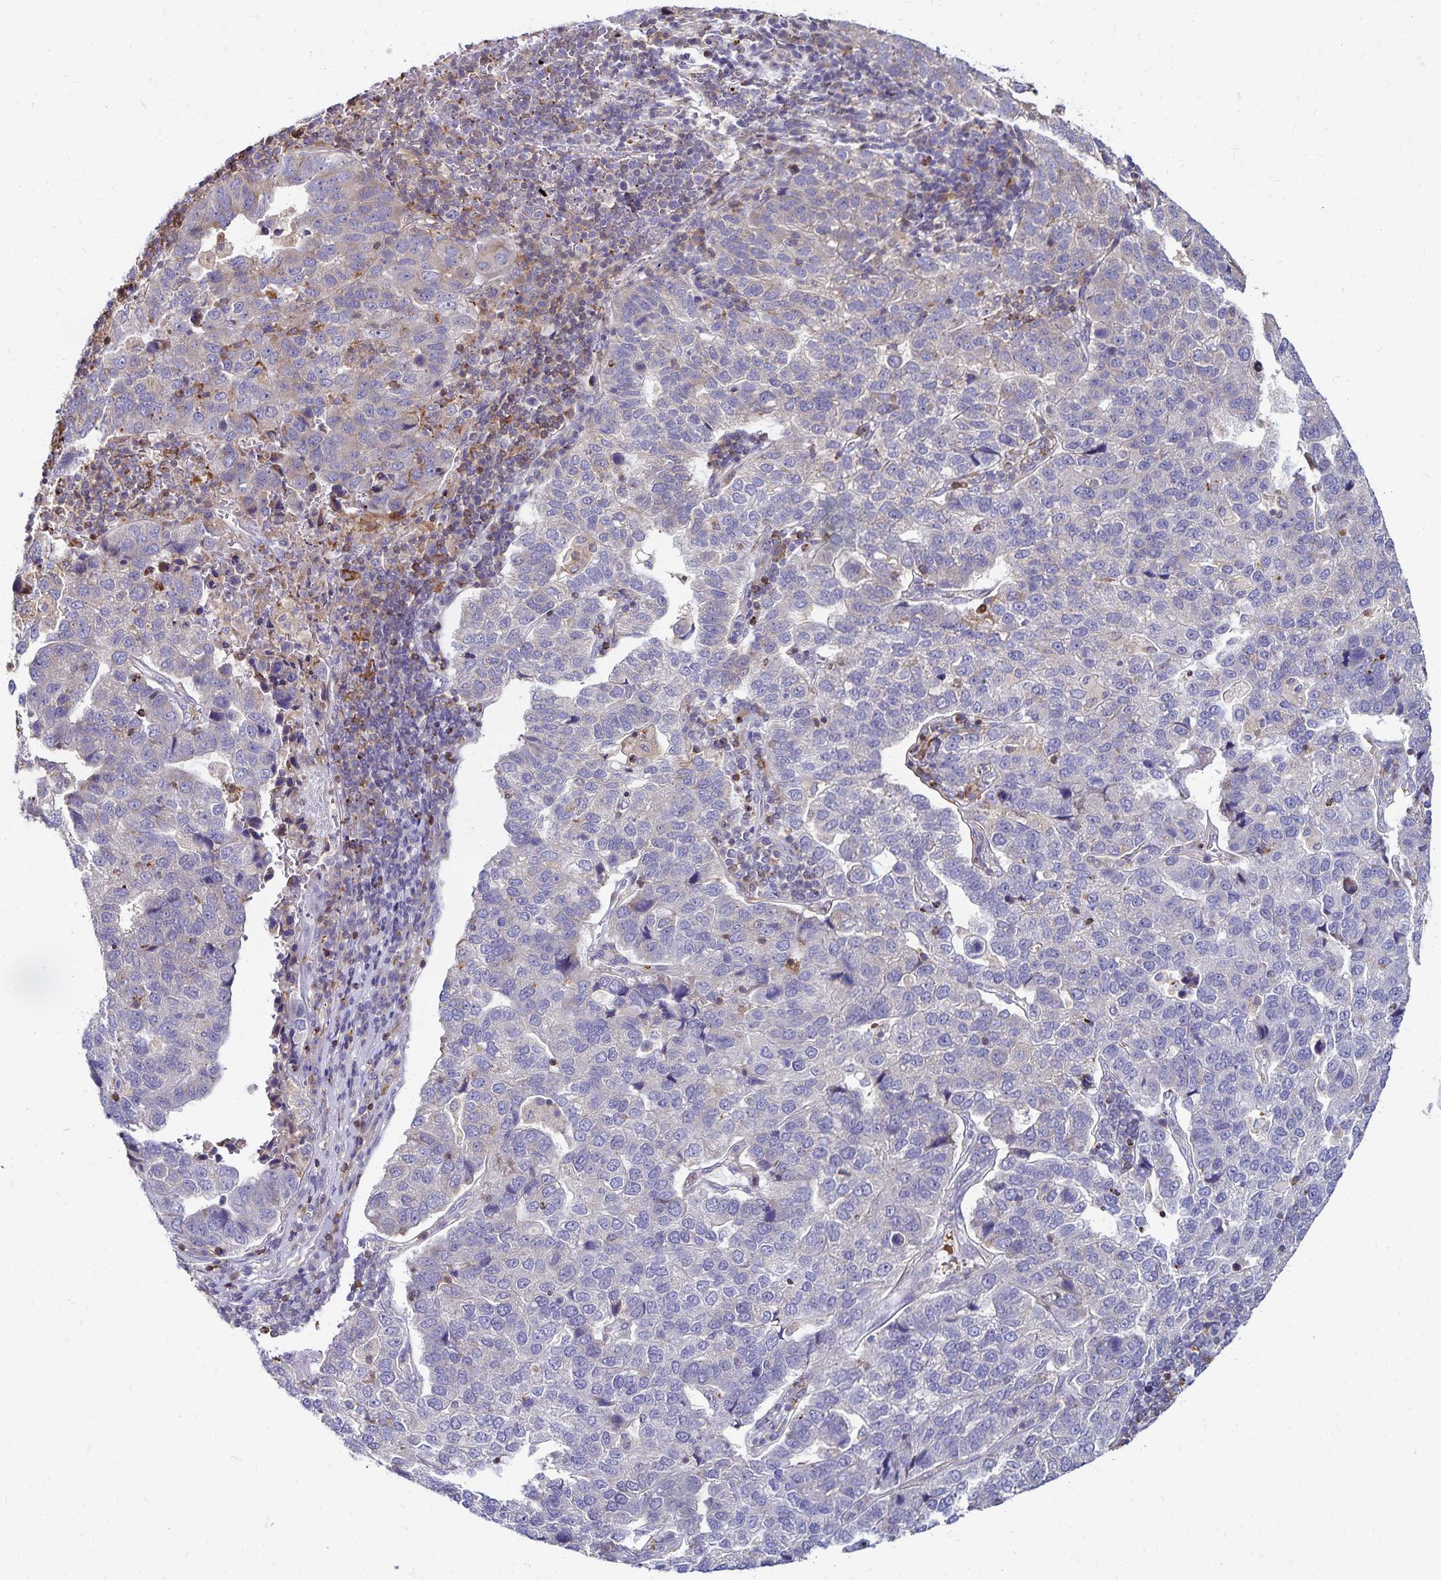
{"staining": {"intensity": "weak", "quantity": "<25%", "location": "cytoplasmic/membranous"}, "tissue": "pancreatic cancer", "cell_type": "Tumor cells", "image_type": "cancer", "snomed": [{"axis": "morphology", "description": "Adenocarcinoma, NOS"}, {"axis": "topography", "description": "Pancreas"}], "caption": "High magnification brightfield microscopy of pancreatic cancer (adenocarcinoma) stained with DAB (brown) and counterstained with hematoxylin (blue): tumor cells show no significant staining. (DAB (3,3'-diaminobenzidine) IHC with hematoxylin counter stain).", "gene": "NAGPA", "patient": {"sex": "female", "age": 61}}